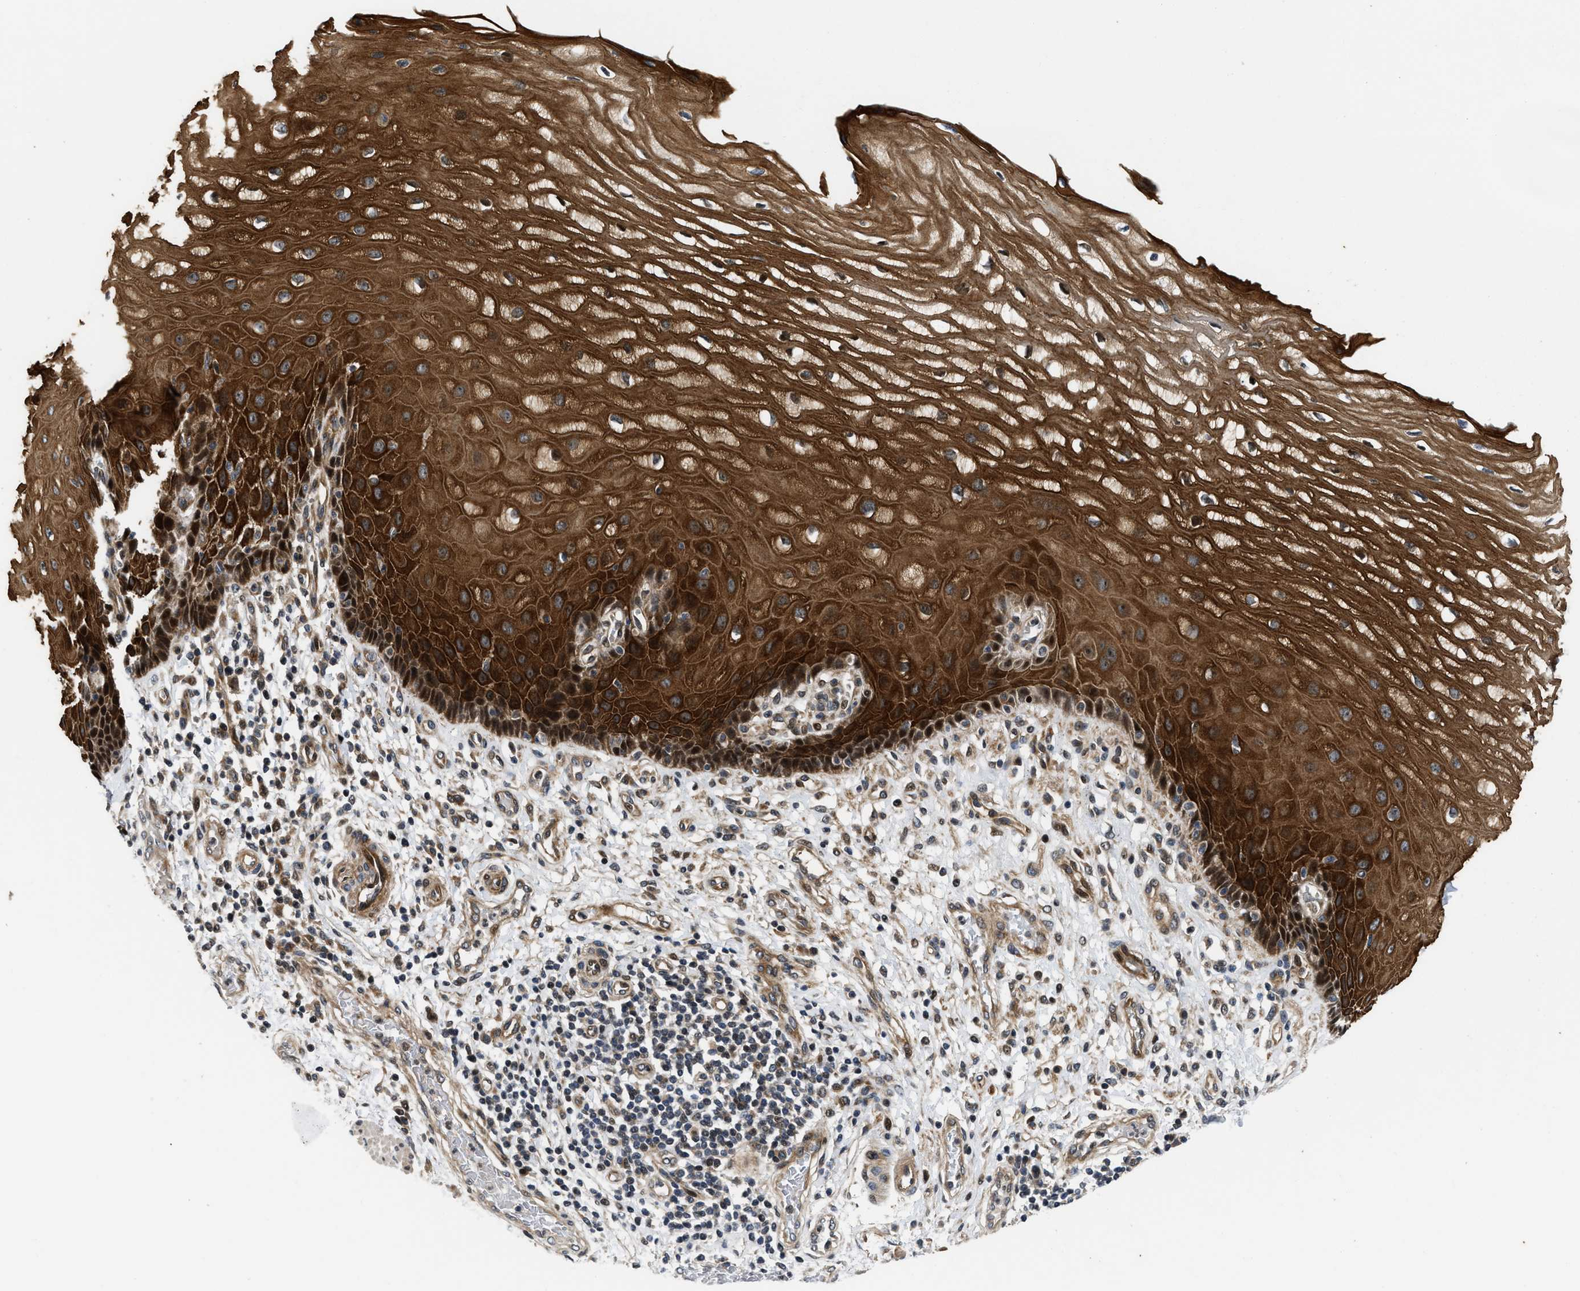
{"staining": {"intensity": "strong", "quantity": ">75%", "location": "cytoplasmic/membranous,nuclear"}, "tissue": "esophagus", "cell_type": "Squamous epithelial cells", "image_type": "normal", "snomed": [{"axis": "morphology", "description": "Normal tissue, NOS"}, {"axis": "topography", "description": "Esophagus"}], "caption": "A histopathology image of esophagus stained for a protein demonstrates strong cytoplasmic/membranous,nuclear brown staining in squamous epithelial cells. The staining is performed using DAB (3,3'-diaminobenzidine) brown chromogen to label protein expression. The nuclei are counter-stained blue using hematoxylin.", "gene": "ALDH3A2", "patient": {"sex": "male", "age": 54}}